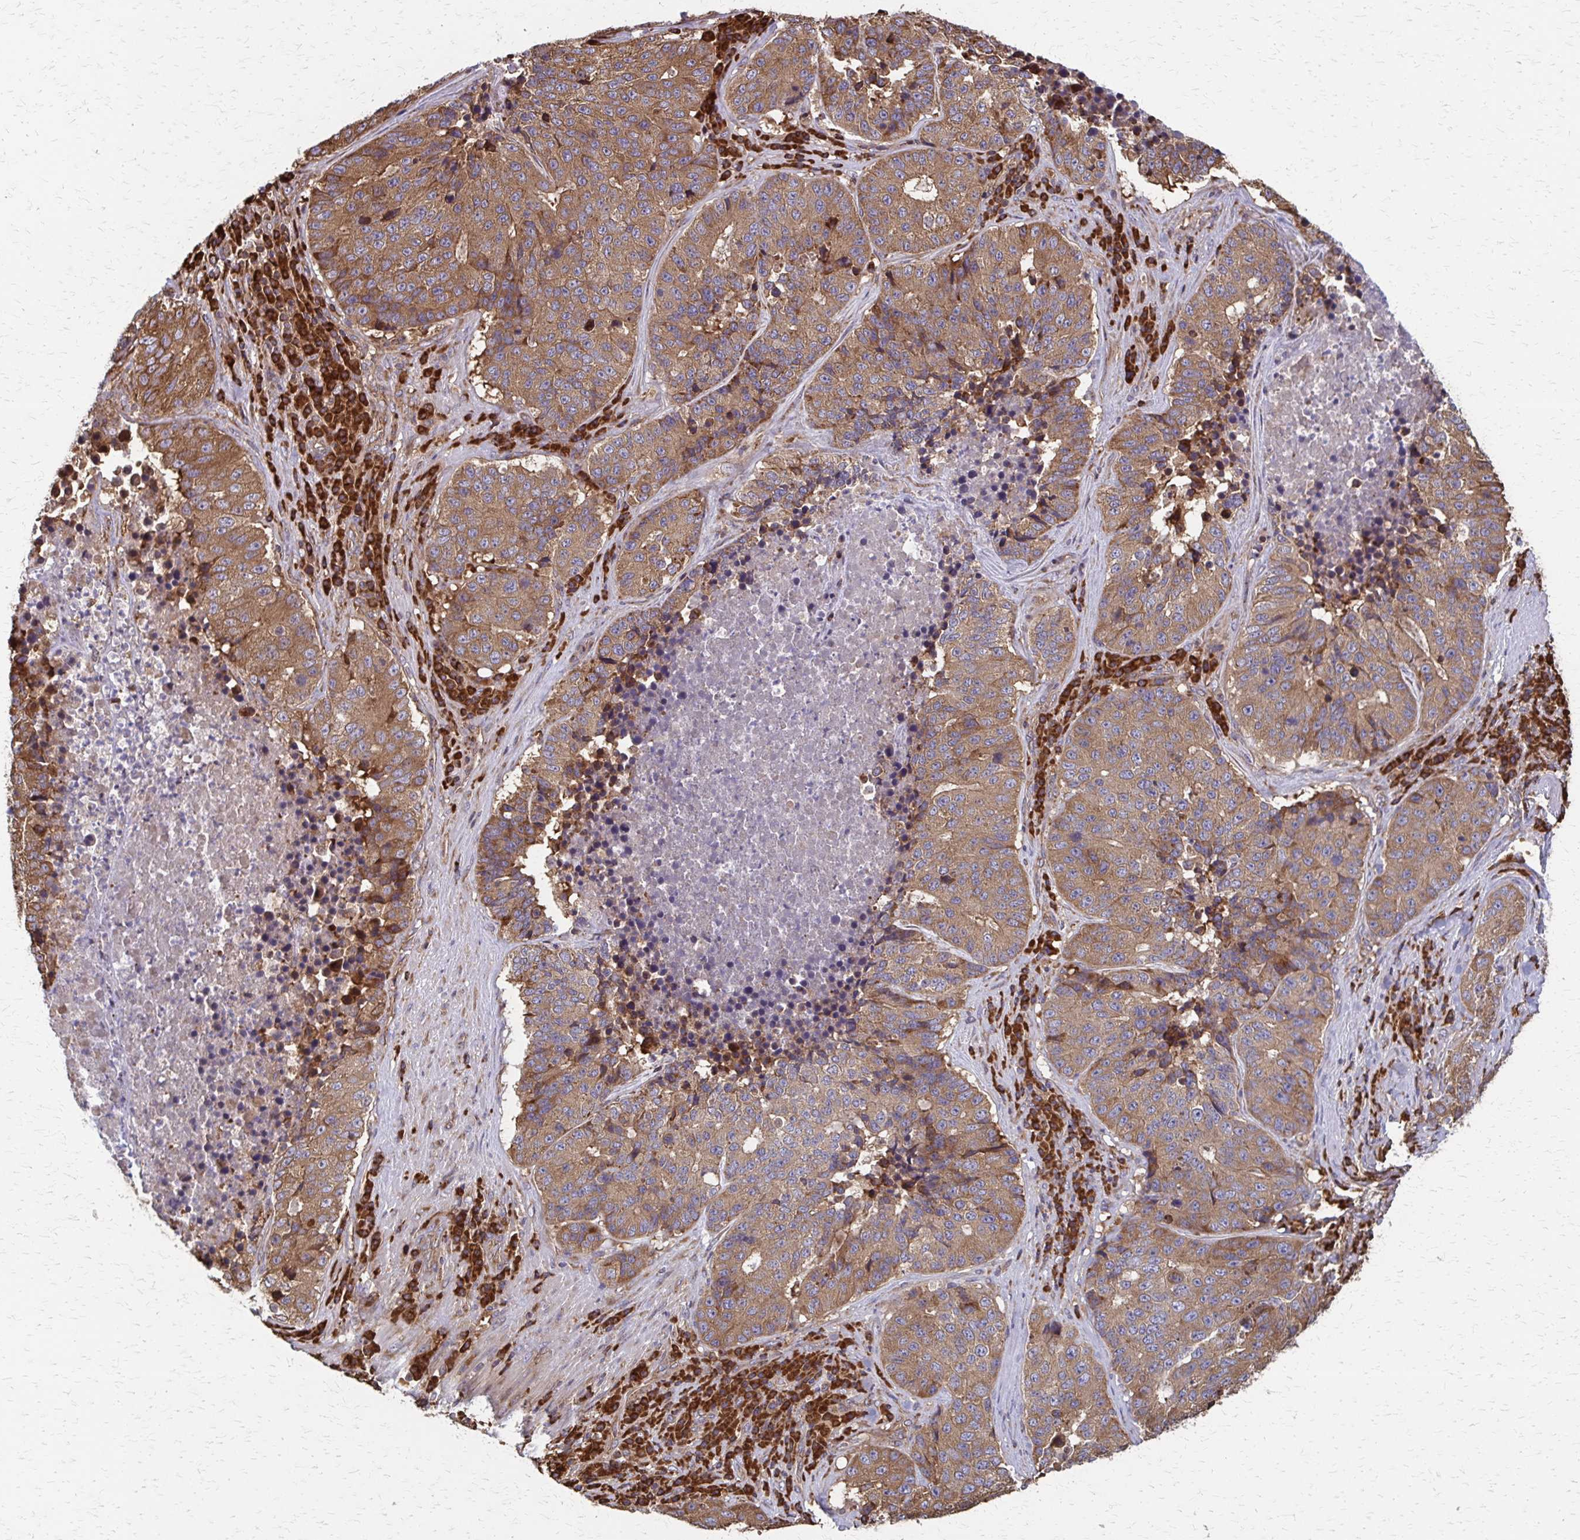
{"staining": {"intensity": "moderate", "quantity": ">75%", "location": "cytoplasmic/membranous"}, "tissue": "stomach cancer", "cell_type": "Tumor cells", "image_type": "cancer", "snomed": [{"axis": "morphology", "description": "Adenocarcinoma, NOS"}, {"axis": "topography", "description": "Stomach"}], "caption": "This is an image of IHC staining of stomach cancer, which shows moderate positivity in the cytoplasmic/membranous of tumor cells.", "gene": "EEF2", "patient": {"sex": "male", "age": 71}}